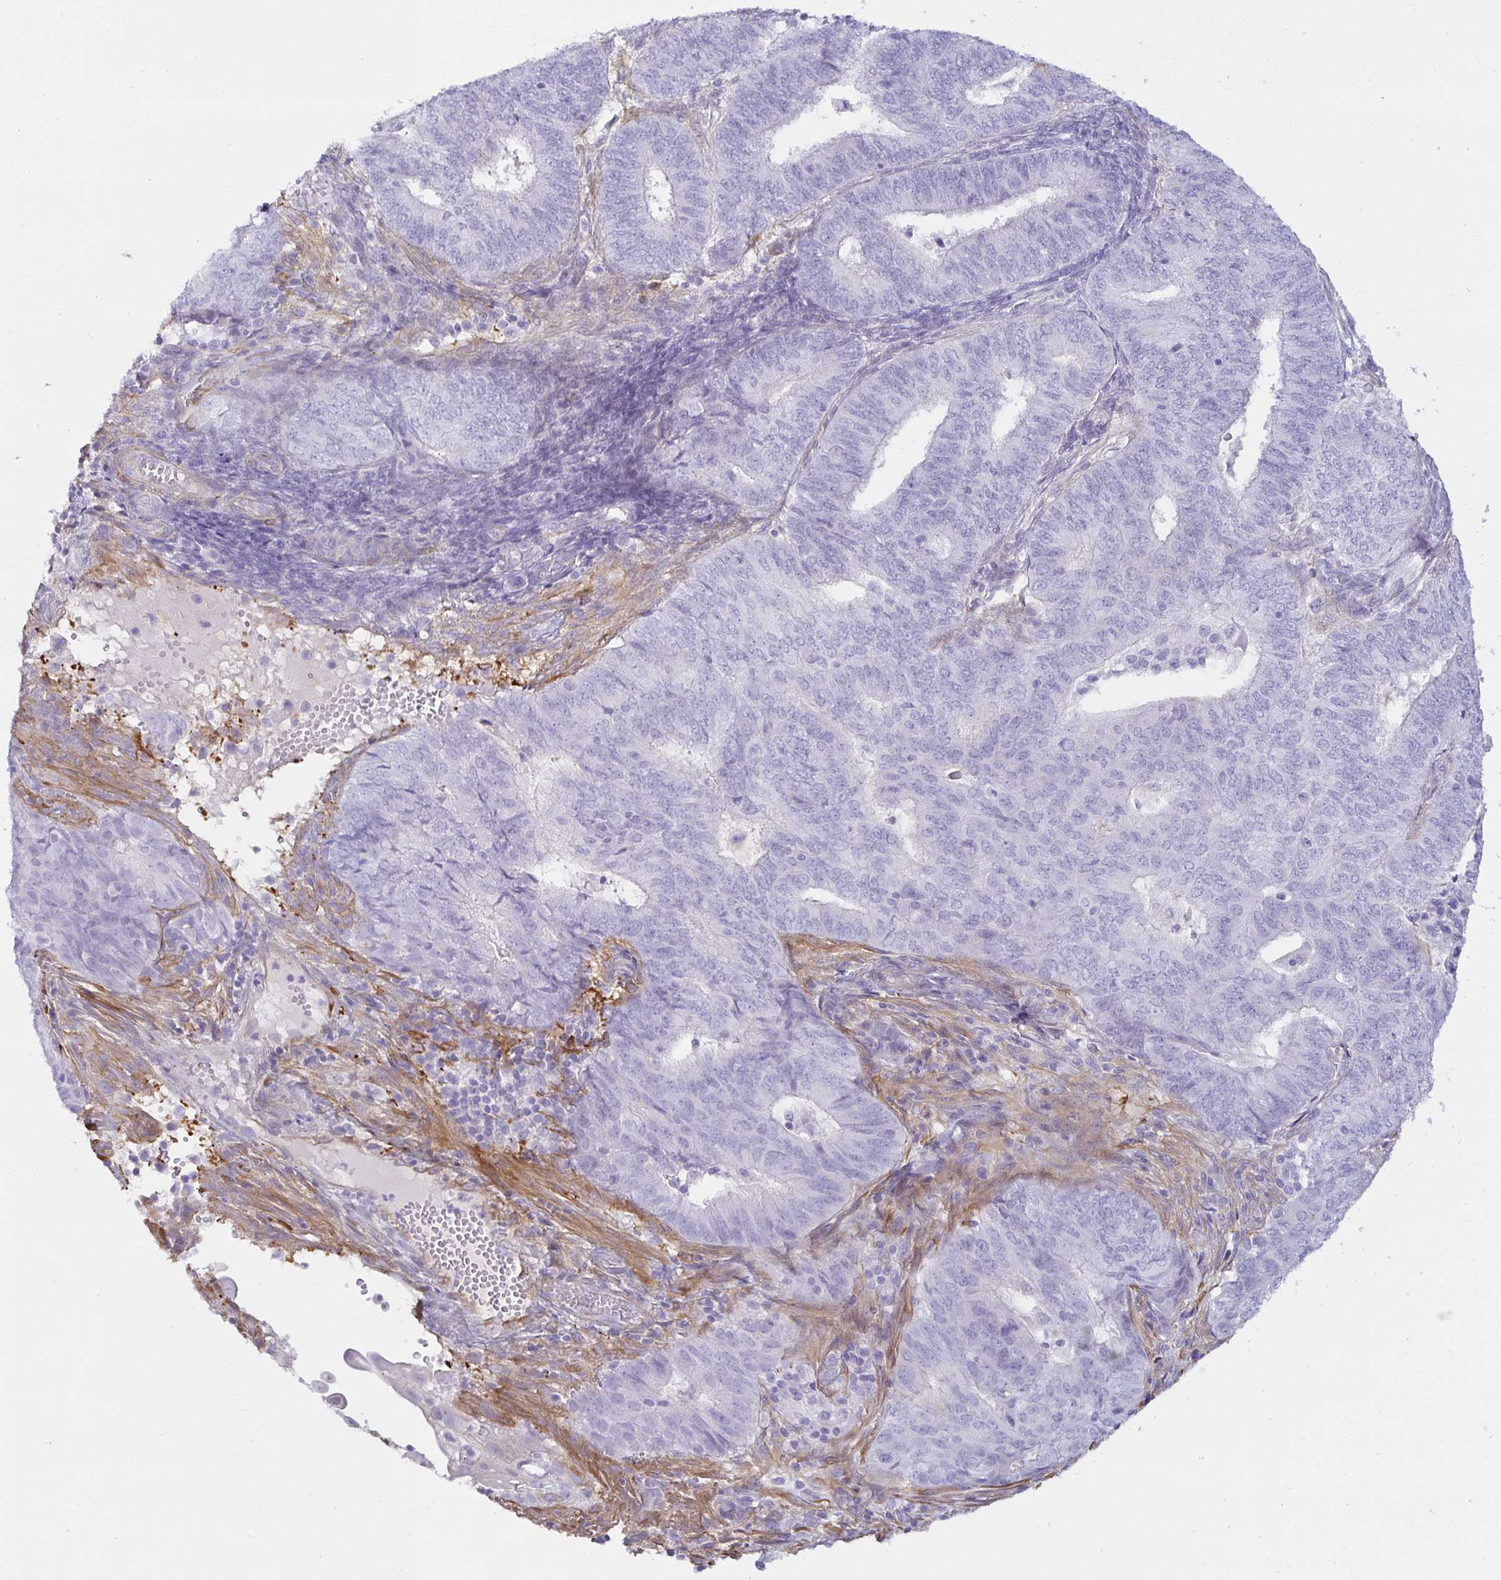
{"staining": {"intensity": "negative", "quantity": "none", "location": "none"}, "tissue": "endometrial cancer", "cell_type": "Tumor cells", "image_type": "cancer", "snomed": [{"axis": "morphology", "description": "Adenocarcinoma, NOS"}, {"axis": "topography", "description": "Endometrium"}], "caption": "Protein analysis of endometrial cancer shows no significant staining in tumor cells. (Stains: DAB (3,3'-diaminobenzidine) immunohistochemistry (IHC) with hematoxylin counter stain, Microscopy: brightfield microscopy at high magnification).", "gene": "SPAG4", "patient": {"sex": "female", "age": 62}}